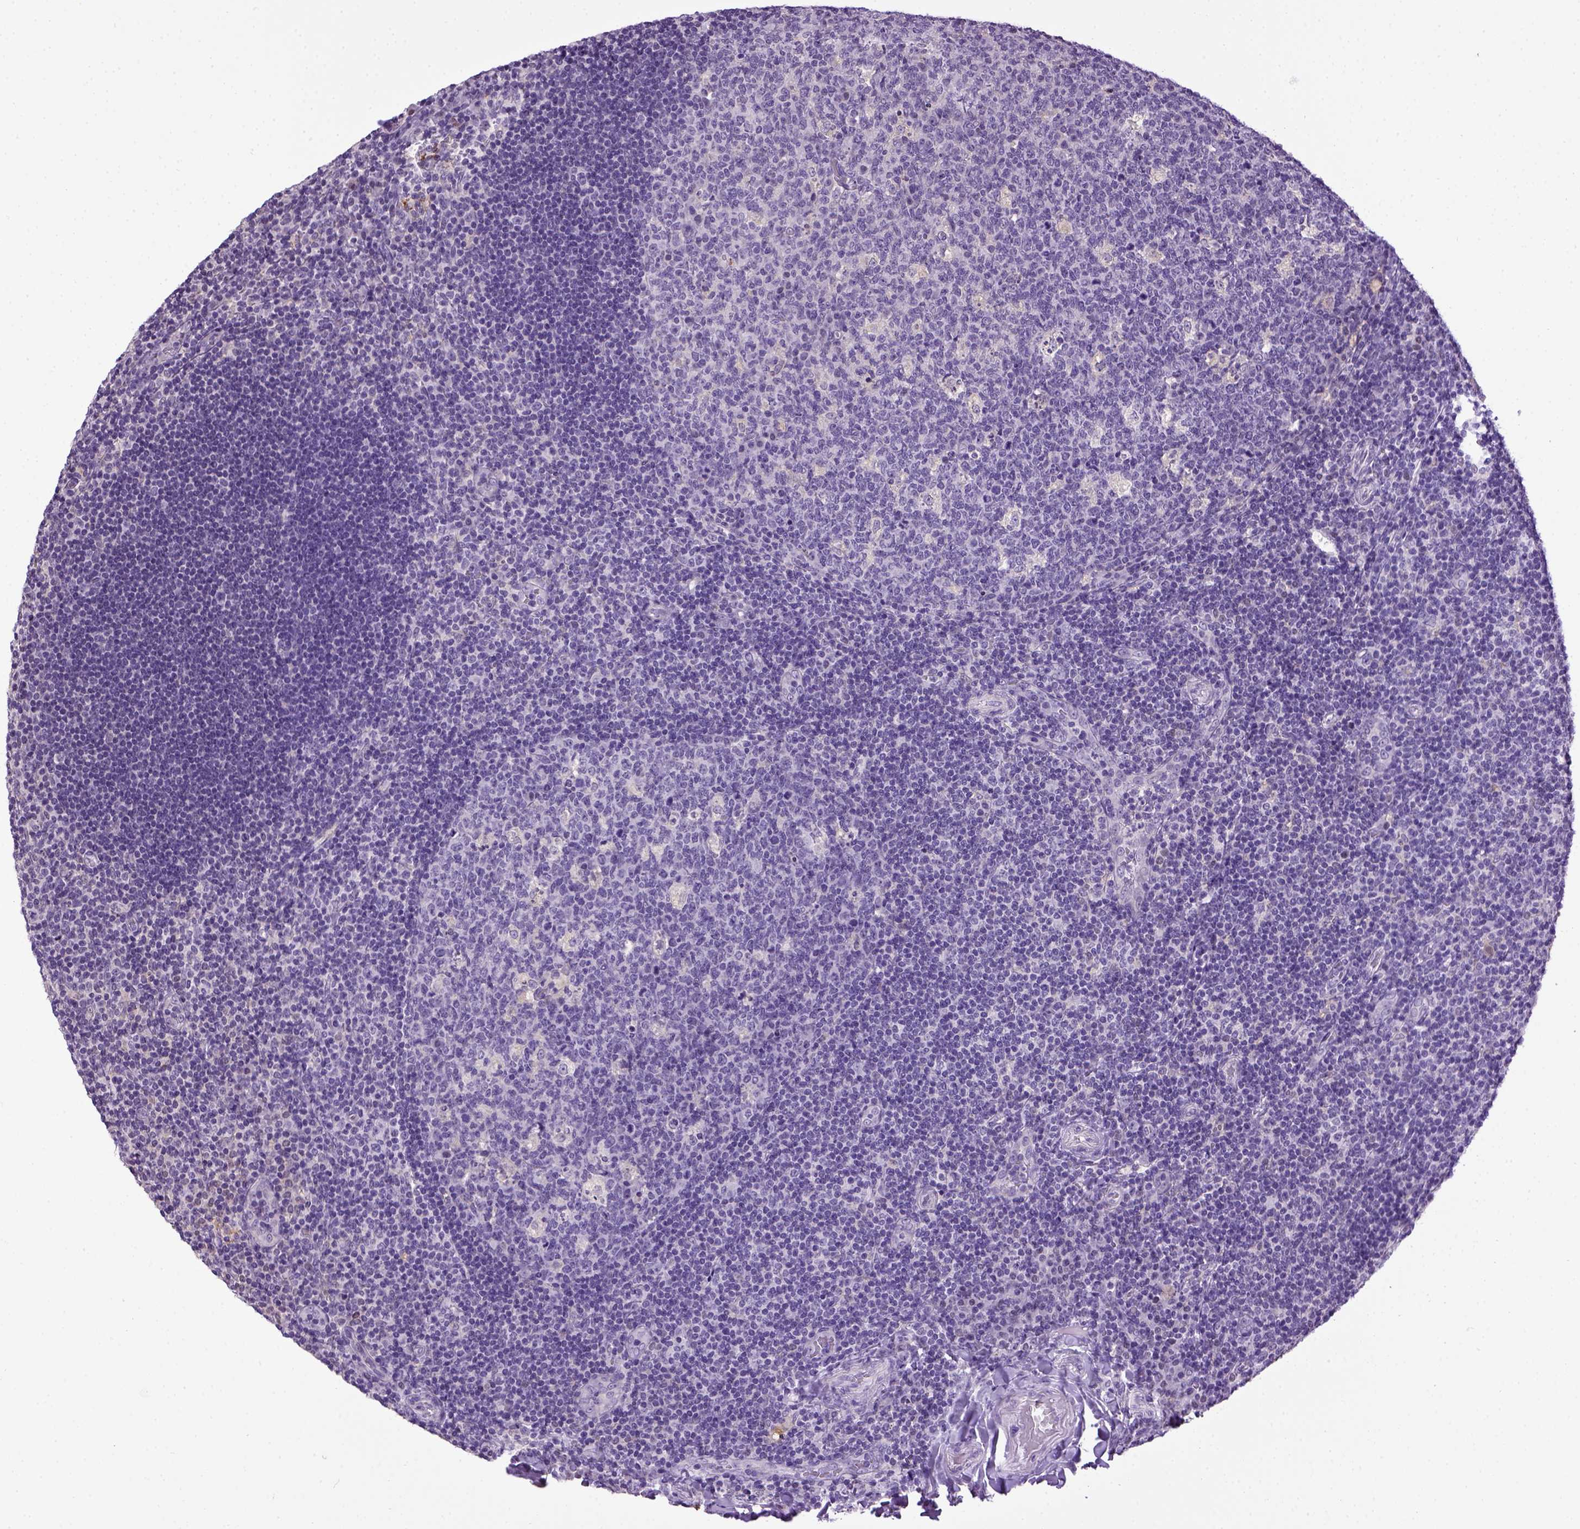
{"staining": {"intensity": "negative", "quantity": "none", "location": "none"}, "tissue": "tonsil", "cell_type": "Germinal center cells", "image_type": "normal", "snomed": [{"axis": "morphology", "description": "Normal tissue, NOS"}, {"axis": "topography", "description": "Tonsil"}], "caption": "High magnification brightfield microscopy of benign tonsil stained with DAB (3,3'-diaminobenzidine) (brown) and counterstained with hematoxylin (blue): germinal center cells show no significant staining. (DAB immunohistochemistry, high magnification).", "gene": "CDH1", "patient": {"sex": "male", "age": 17}}